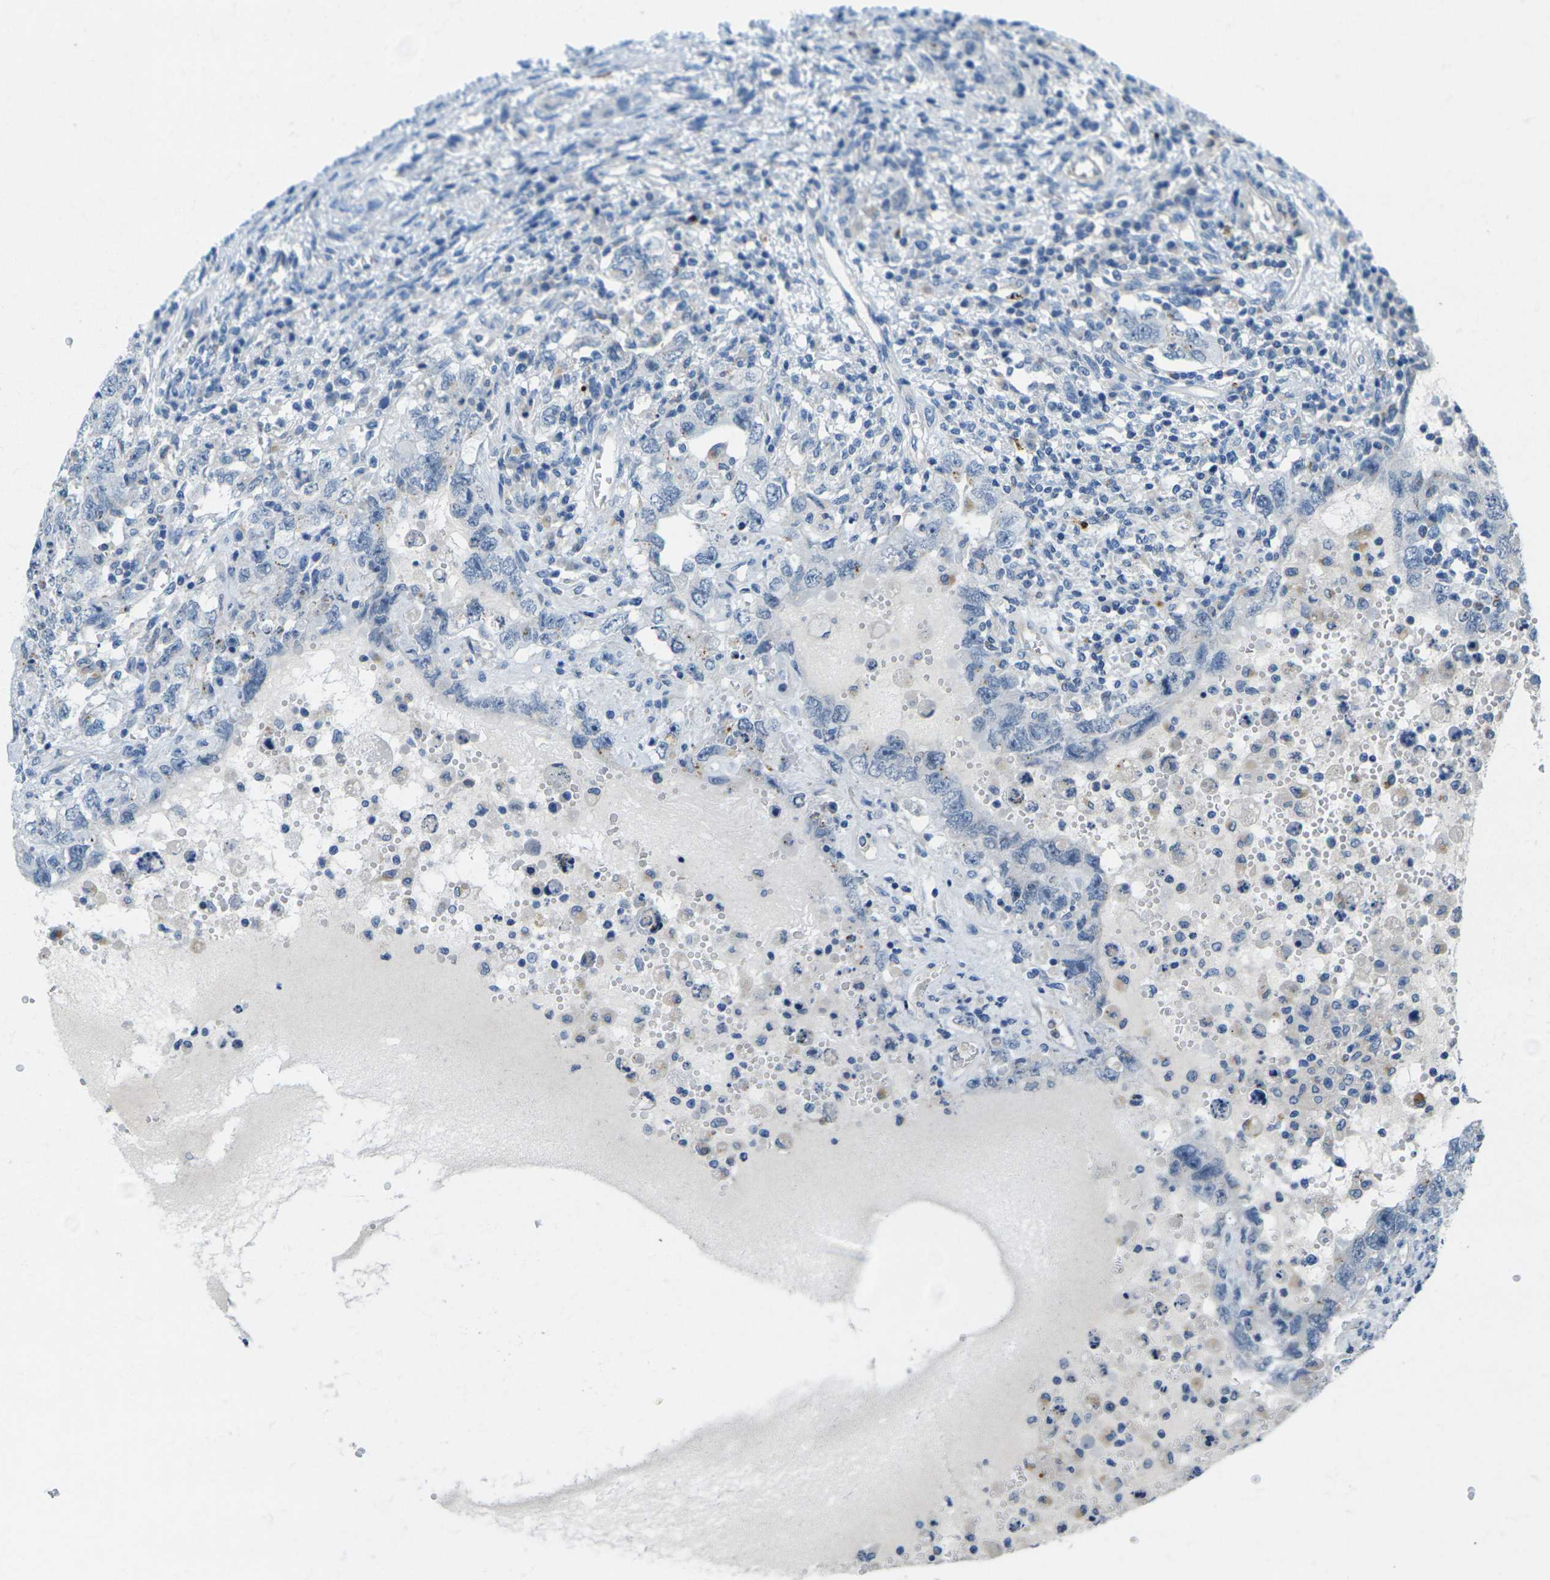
{"staining": {"intensity": "negative", "quantity": "none", "location": "none"}, "tissue": "testis cancer", "cell_type": "Tumor cells", "image_type": "cancer", "snomed": [{"axis": "morphology", "description": "Carcinoma, Embryonal, NOS"}, {"axis": "topography", "description": "Testis"}], "caption": "The micrograph reveals no significant positivity in tumor cells of testis cancer.", "gene": "CYP2C8", "patient": {"sex": "male", "age": 26}}